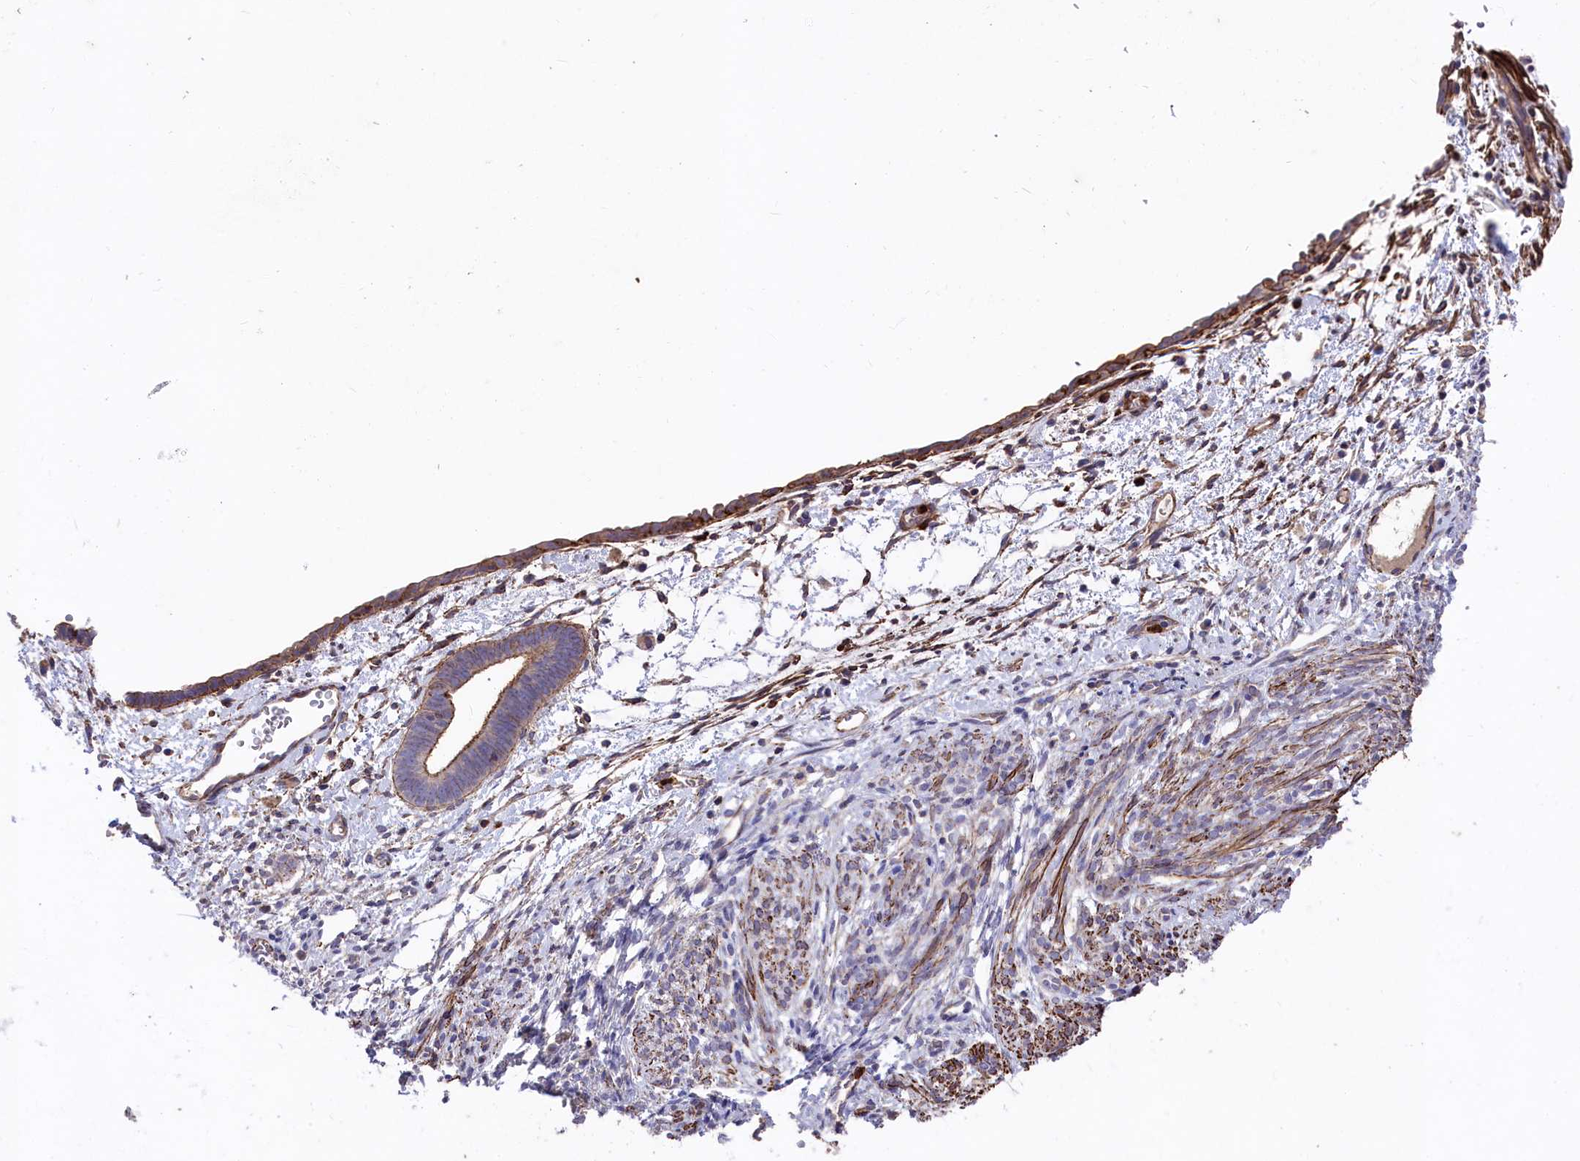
{"staining": {"intensity": "weak", "quantity": "<25%", "location": "cytoplasmic/membranous"}, "tissue": "endometrium", "cell_type": "Cells in endometrial stroma", "image_type": "normal", "snomed": [{"axis": "morphology", "description": "Normal tissue, NOS"}, {"axis": "morphology", "description": "Adenocarcinoma, NOS"}, {"axis": "topography", "description": "Endometrium"}], "caption": "The histopathology image exhibits no significant expression in cells in endometrial stroma of endometrium. (DAB (3,3'-diaminobenzidine) immunohistochemistry (IHC) visualized using brightfield microscopy, high magnification).", "gene": "RAPSN", "patient": {"sex": "female", "age": 57}}